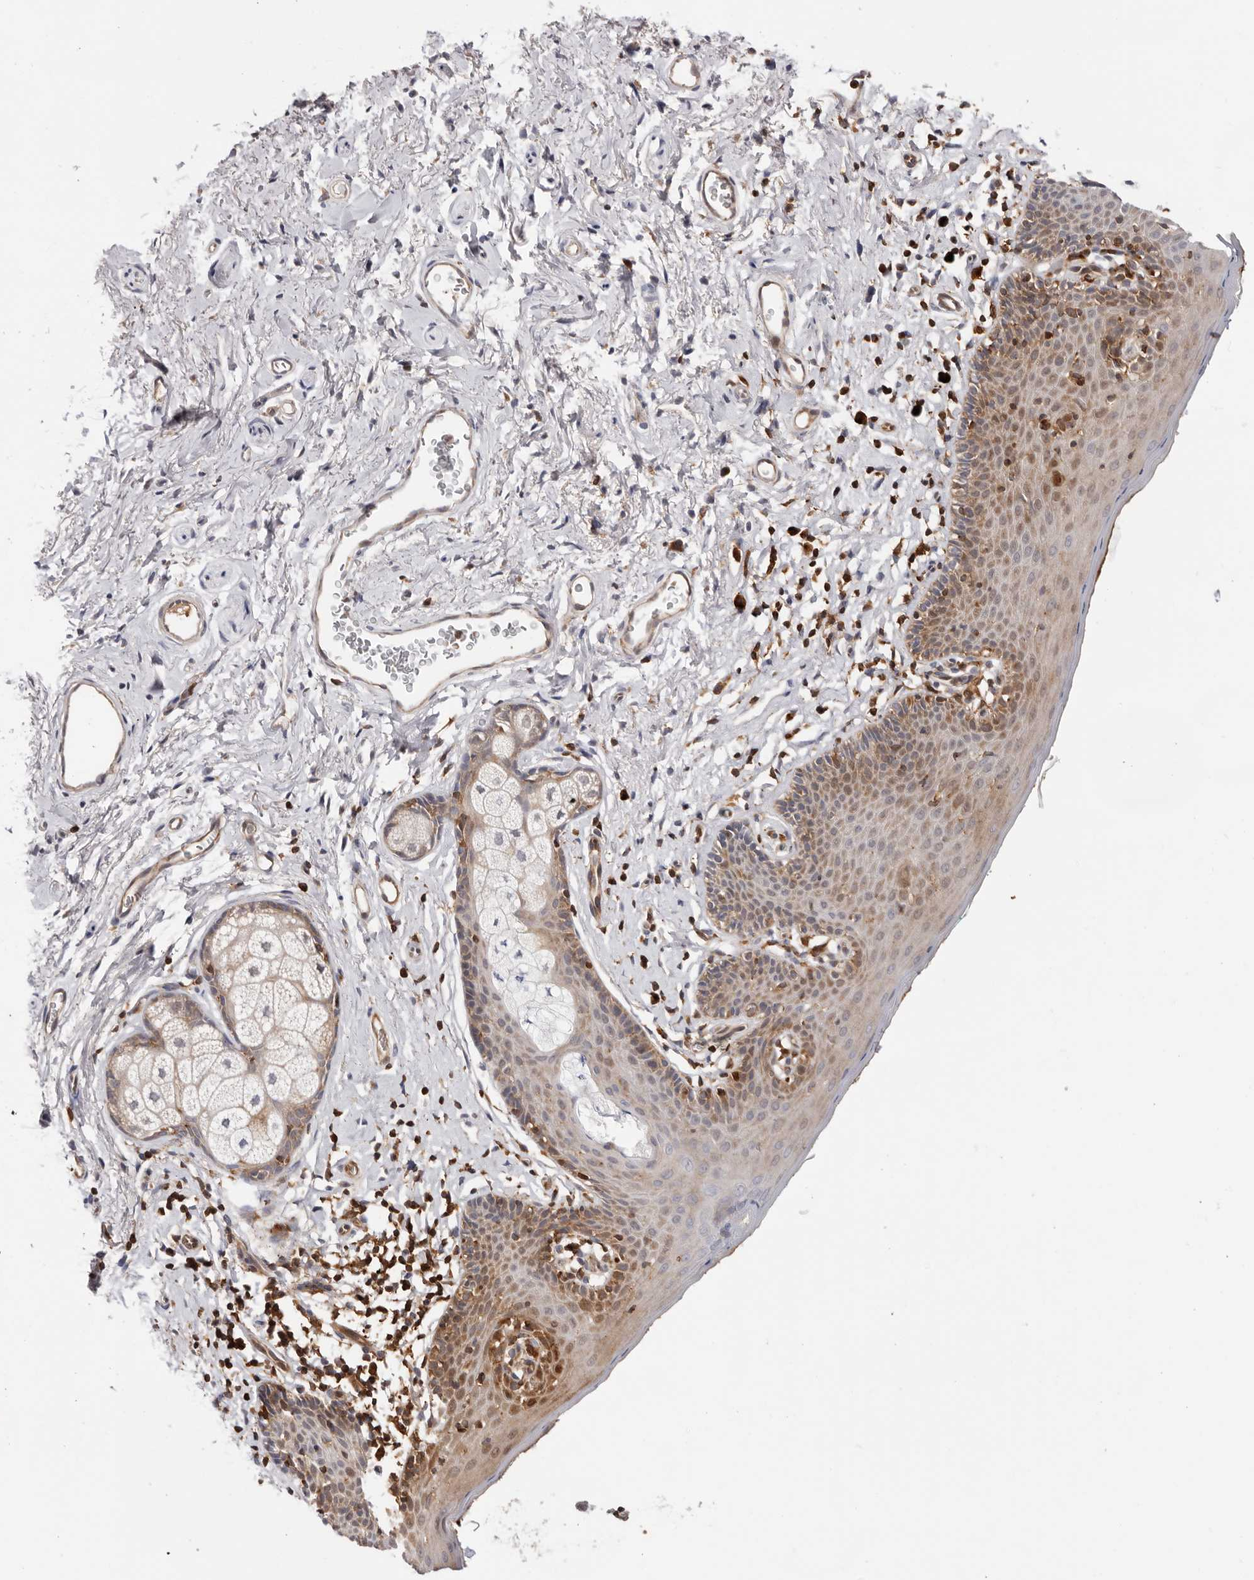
{"staining": {"intensity": "moderate", "quantity": "<25%", "location": "cytoplasmic/membranous"}, "tissue": "skin", "cell_type": "Epidermal cells", "image_type": "normal", "snomed": [{"axis": "morphology", "description": "Normal tissue, NOS"}, {"axis": "topography", "description": "Vulva"}], "caption": "Protein expression analysis of normal skin shows moderate cytoplasmic/membranous expression in approximately <25% of epidermal cells. Using DAB (3,3'-diaminobenzidine) (brown) and hematoxylin (blue) stains, captured at high magnification using brightfield microscopy.", "gene": "RNF213", "patient": {"sex": "female", "age": 66}}